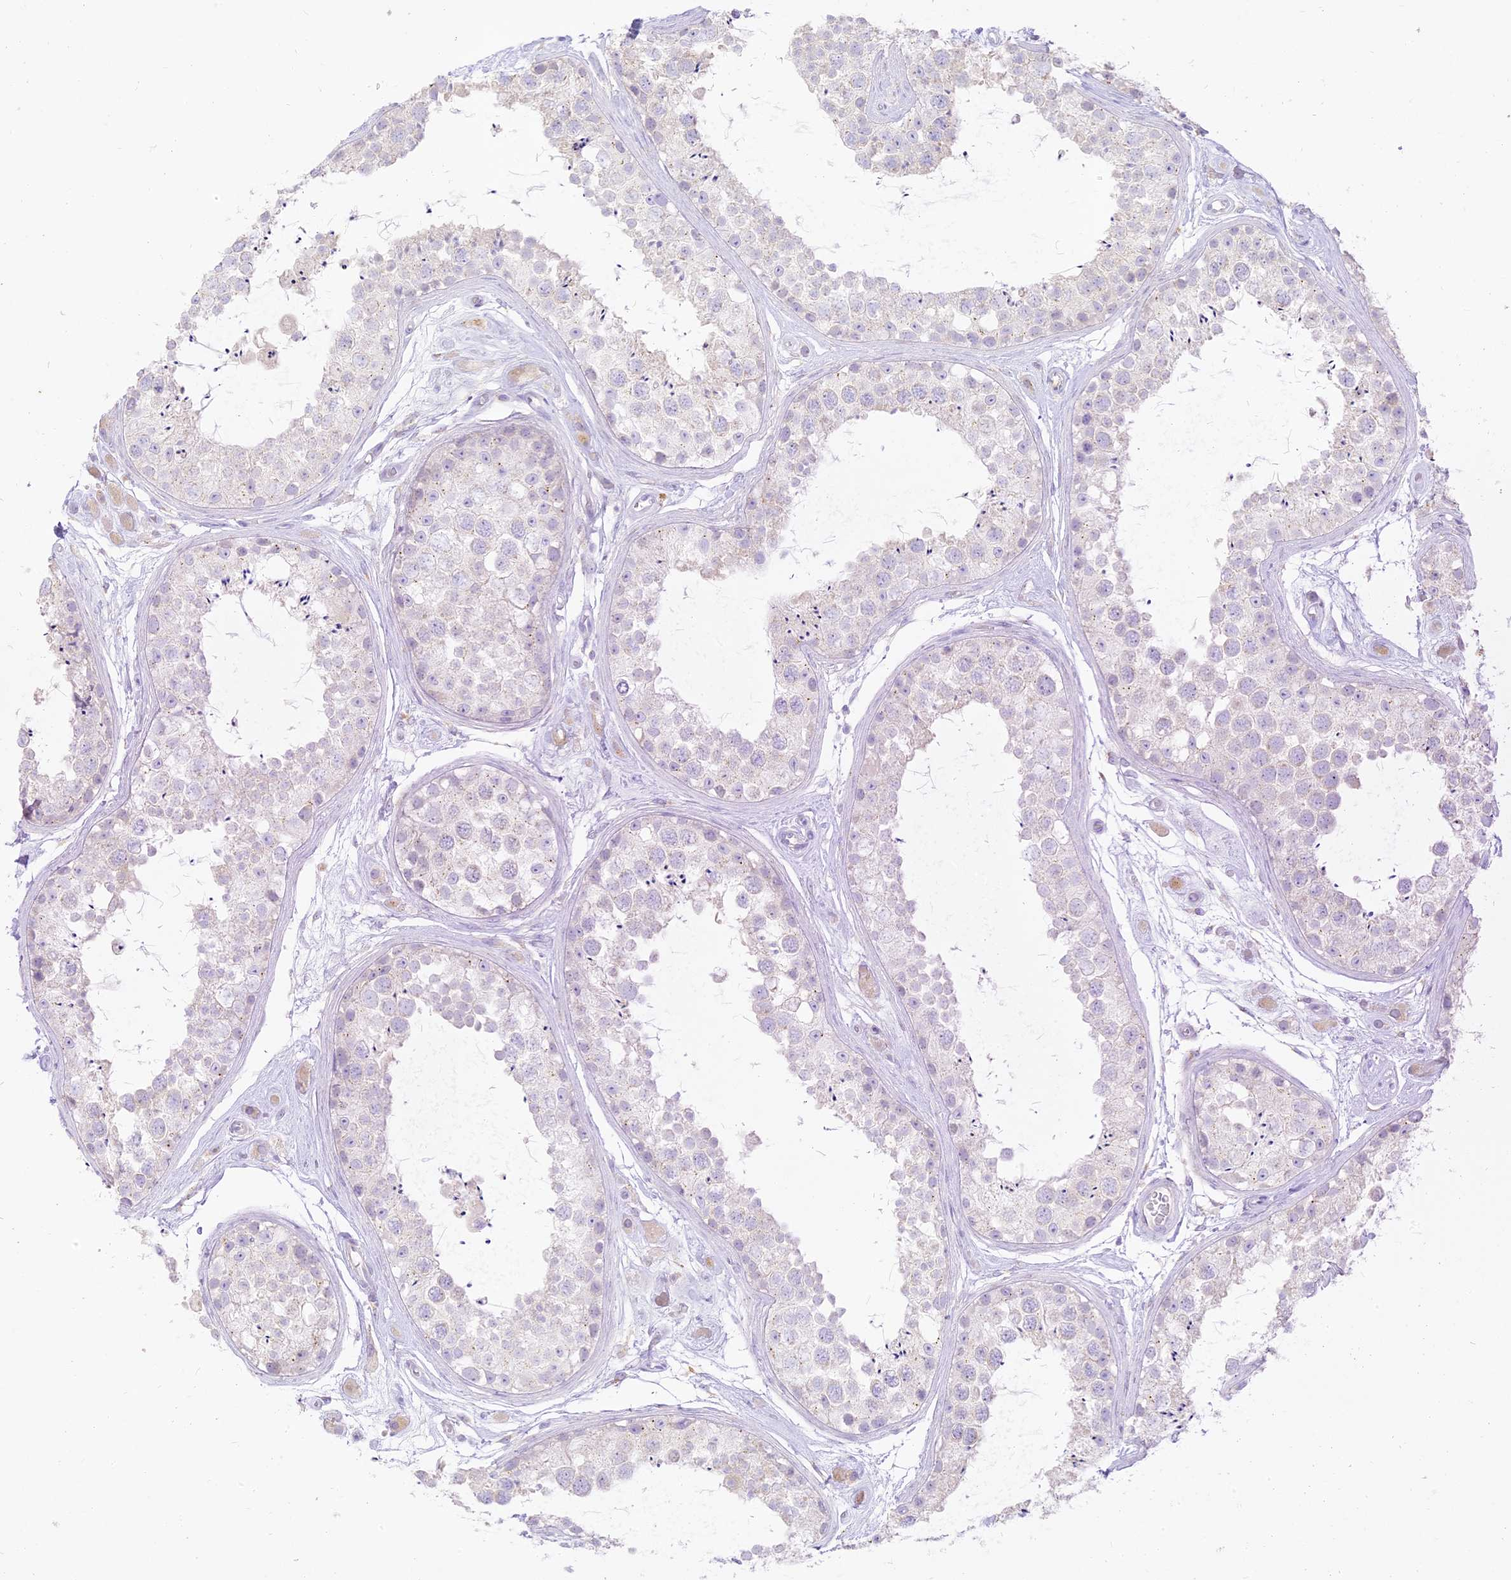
{"staining": {"intensity": "negative", "quantity": "none", "location": "none"}, "tissue": "testis", "cell_type": "Cells in seminiferous ducts", "image_type": "normal", "snomed": [{"axis": "morphology", "description": "Normal tissue, NOS"}, {"axis": "topography", "description": "Testis"}], "caption": "This is an immunohistochemistry (IHC) histopathology image of benign testis. There is no positivity in cells in seminiferous ducts.", "gene": "SEC13", "patient": {"sex": "male", "age": 25}}